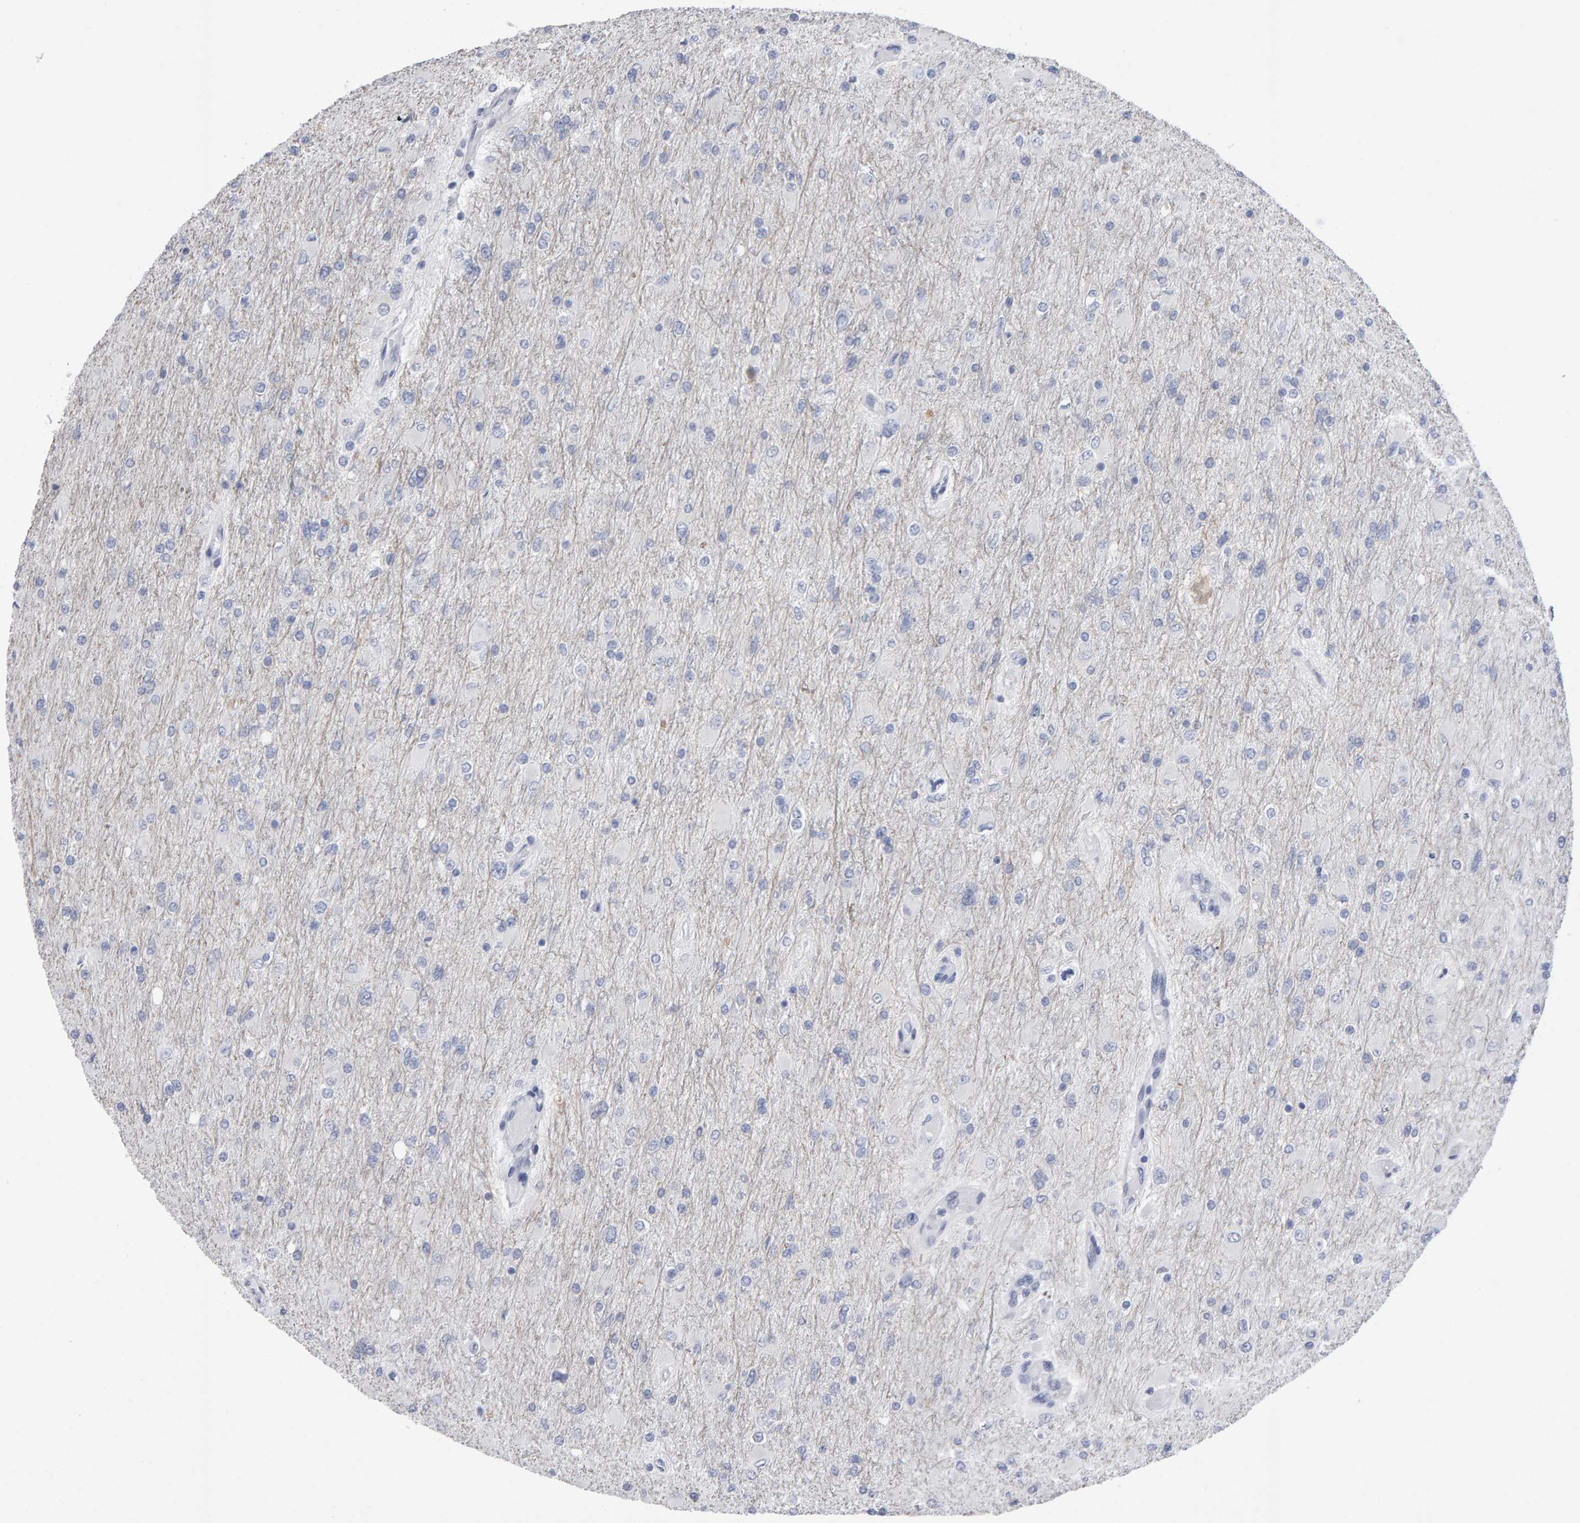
{"staining": {"intensity": "negative", "quantity": "none", "location": "none"}, "tissue": "glioma", "cell_type": "Tumor cells", "image_type": "cancer", "snomed": [{"axis": "morphology", "description": "Glioma, malignant, High grade"}, {"axis": "topography", "description": "Cerebral cortex"}], "caption": "Tumor cells are negative for protein expression in human glioma.", "gene": "NCDN", "patient": {"sex": "female", "age": 36}}